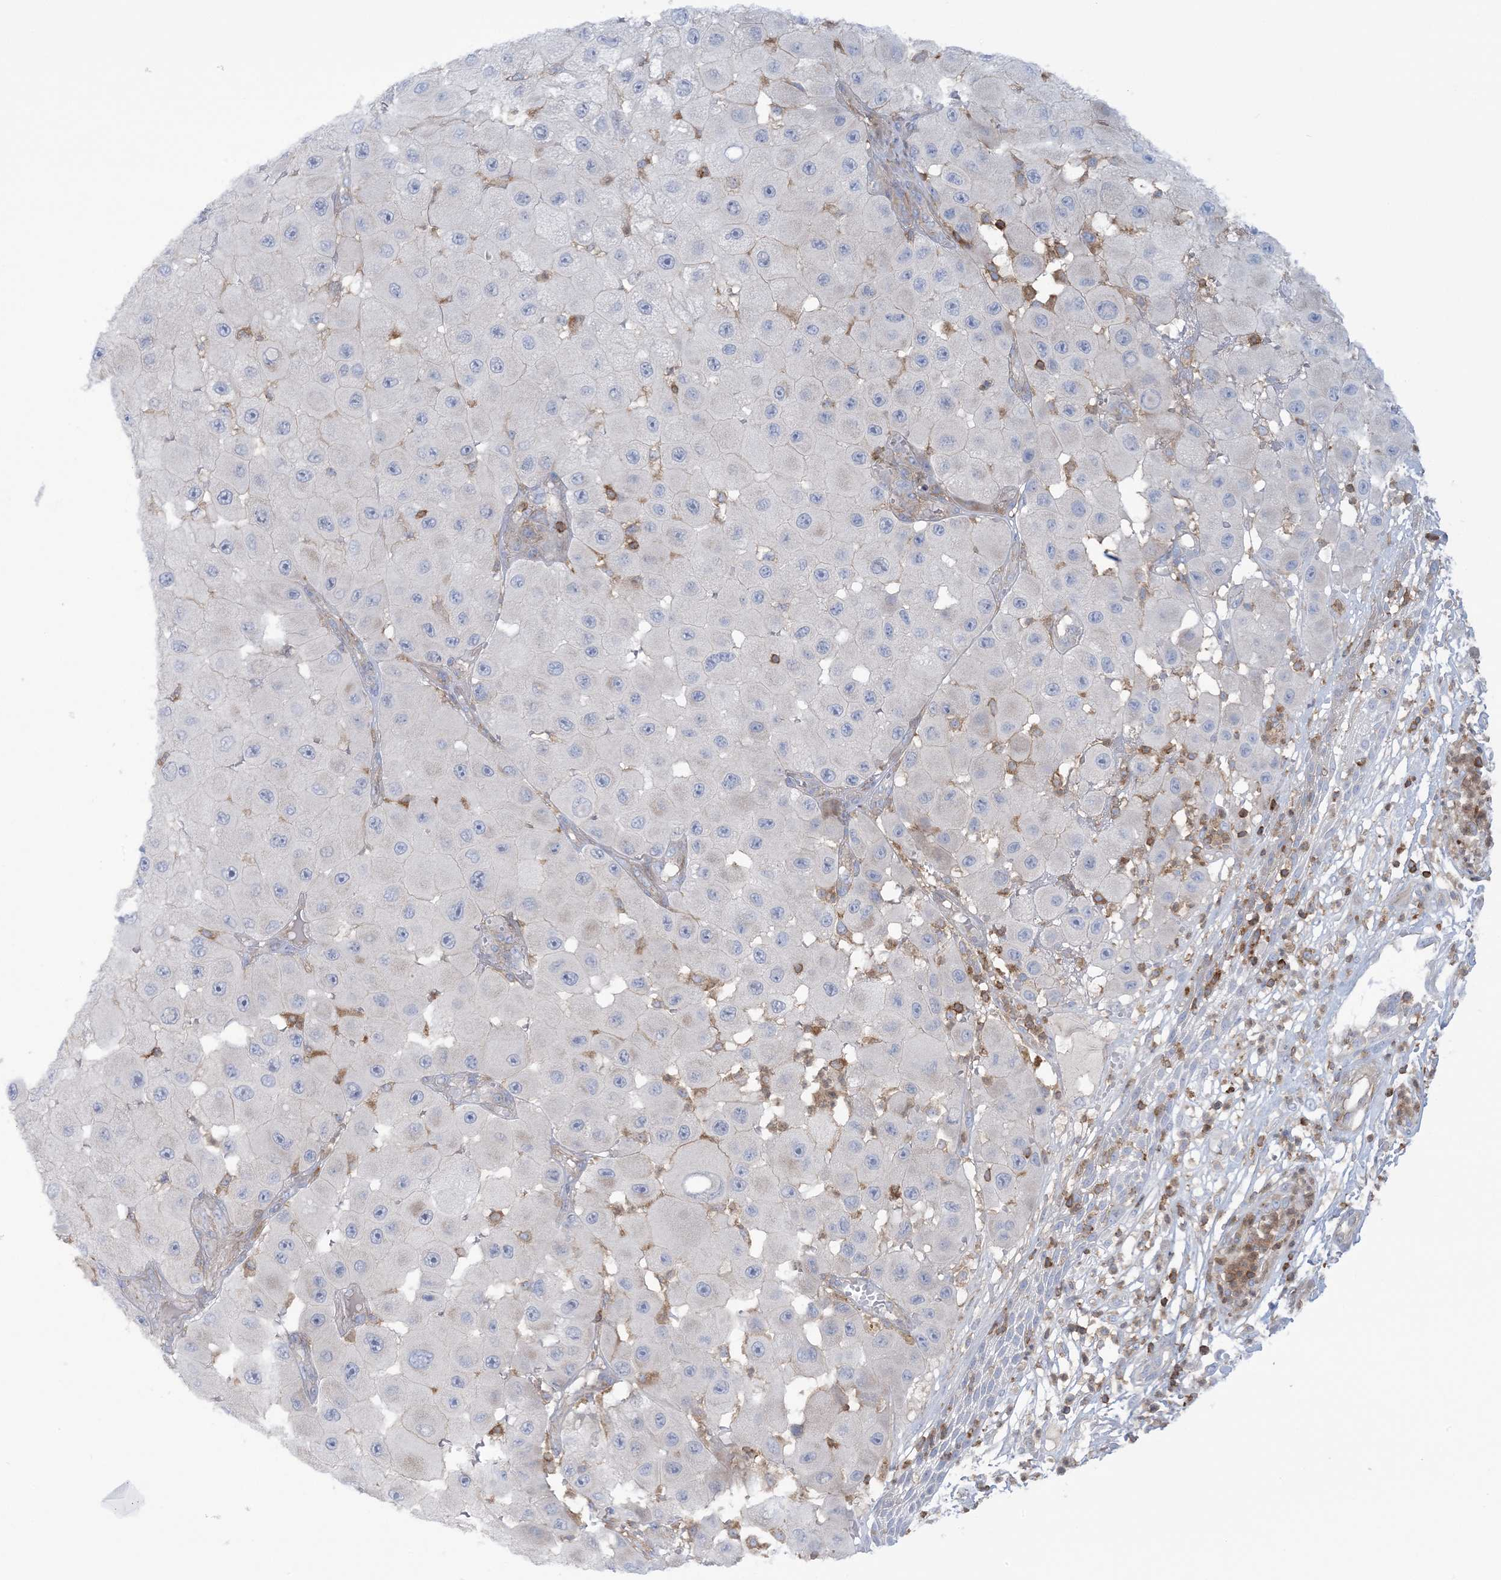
{"staining": {"intensity": "negative", "quantity": "none", "location": "none"}, "tissue": "melanoma", "cell_type": "Tumor cells", "image_type": "cancer", "snomed": [{"axis": "morphology", "description": "Malignant melanoma, NOS"}, {"axis": "topography", "description": "Skin"}], "caption": "The immunohistochemistry (IHC) photomicrograph has no significant positivity in tumor cells of malignant melanoma tissue.", "gene": "ARHGAP30", "patient": {"sex": "female", "age": 81}}